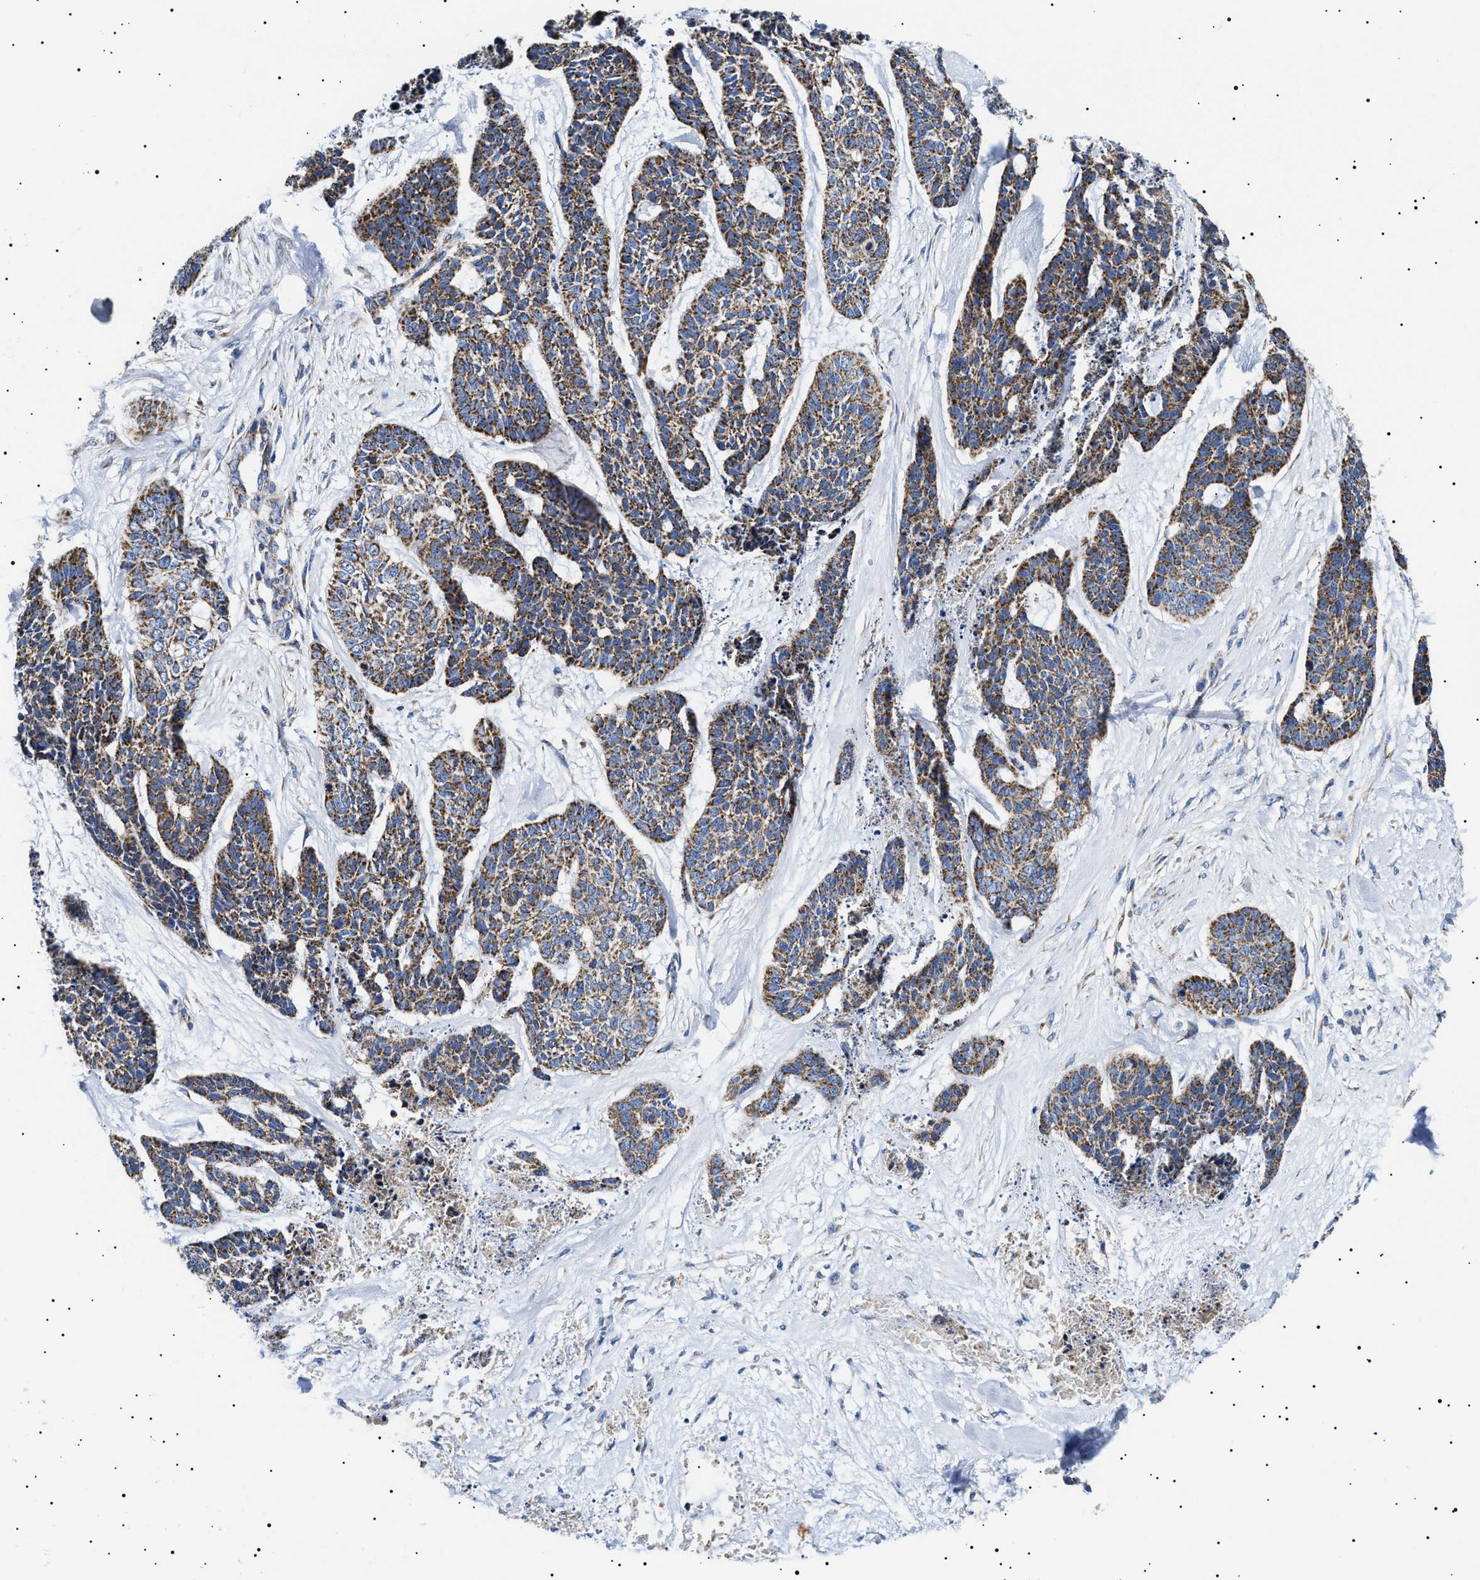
{"staining": {"intensity": "strong", "quantity": ">75%", "location": "cytoplasmic/membranous"}, "tissue": "skin cancer", "cell_type": "Tumor cells", "image_type": "cancer", "snomed": [{"axis": "morphology", "description": "Basal cell carcinoma"}, {"axis": "topography", "description": "Skin"}], "caption": "About >75% of tumor cells in human skin basal cell carcinoma display strong cytoplasmic/membranous protein positivity as visualized by brown immunohistochemical staining.", "gene": "CHRDL2", "patient": {"sex": "female", "age": 64}}